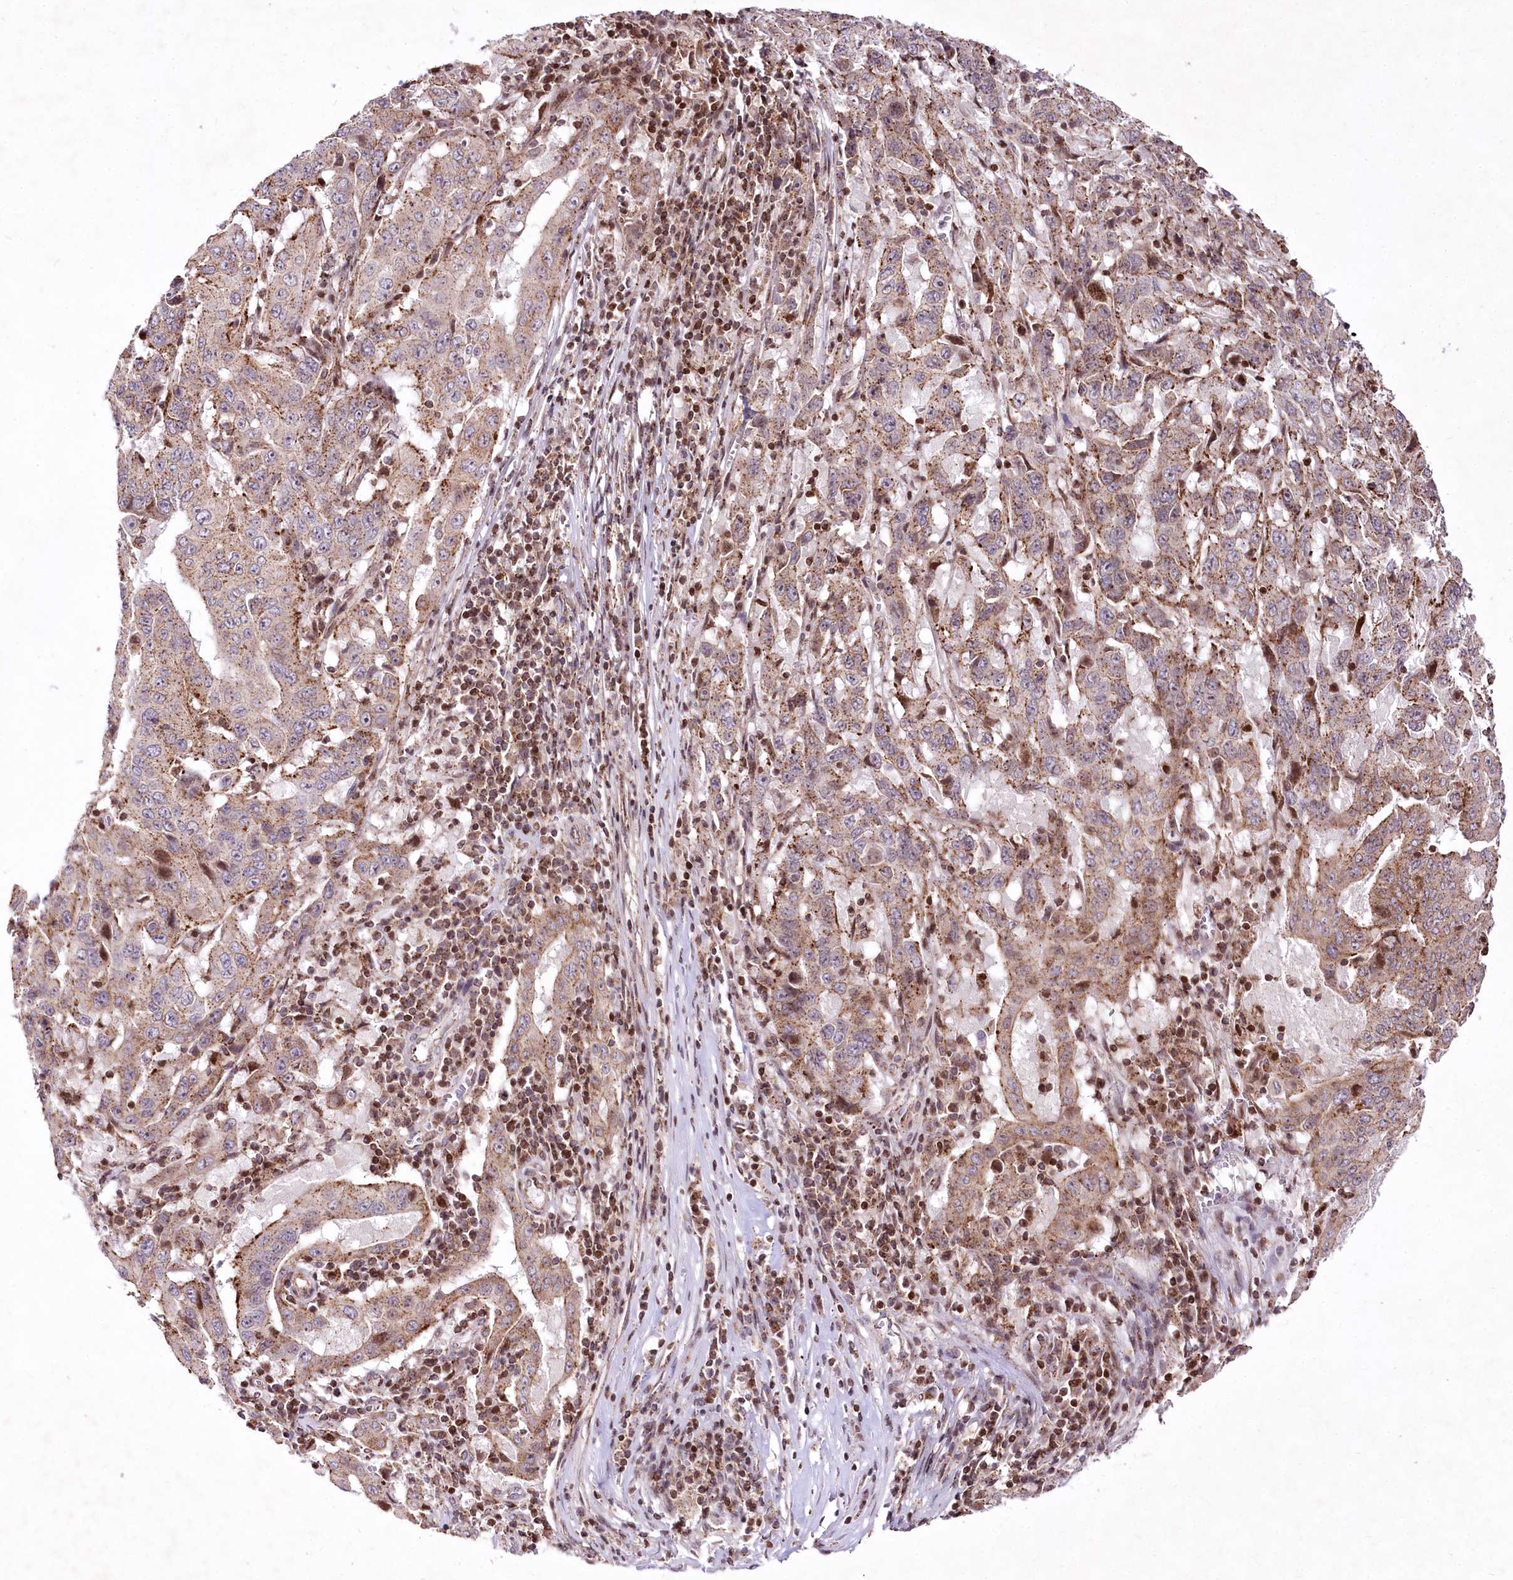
{"staining": {"intensity": "moderate", "quantity": ">75%", "location": "cytoplasmic/membranous"}, "tissue": "pancreatic cancer", "cell_type": "Tumor cells", "image_type": "cancer", "snomed": [{"axis": "morphology", "description": "Adenocarcinoma, NOS"}, {"axis": "topography", "description": "Pancreas"}], "caption": "This is a photomicrograph of IHC staining of pancreatic adenocarcinoma, which shows moderate positivity in the cytoplasmic/membranous of tumor cells.", "gene": "ZFYVE27", "patient": {"sex": "male", "age": 63}}